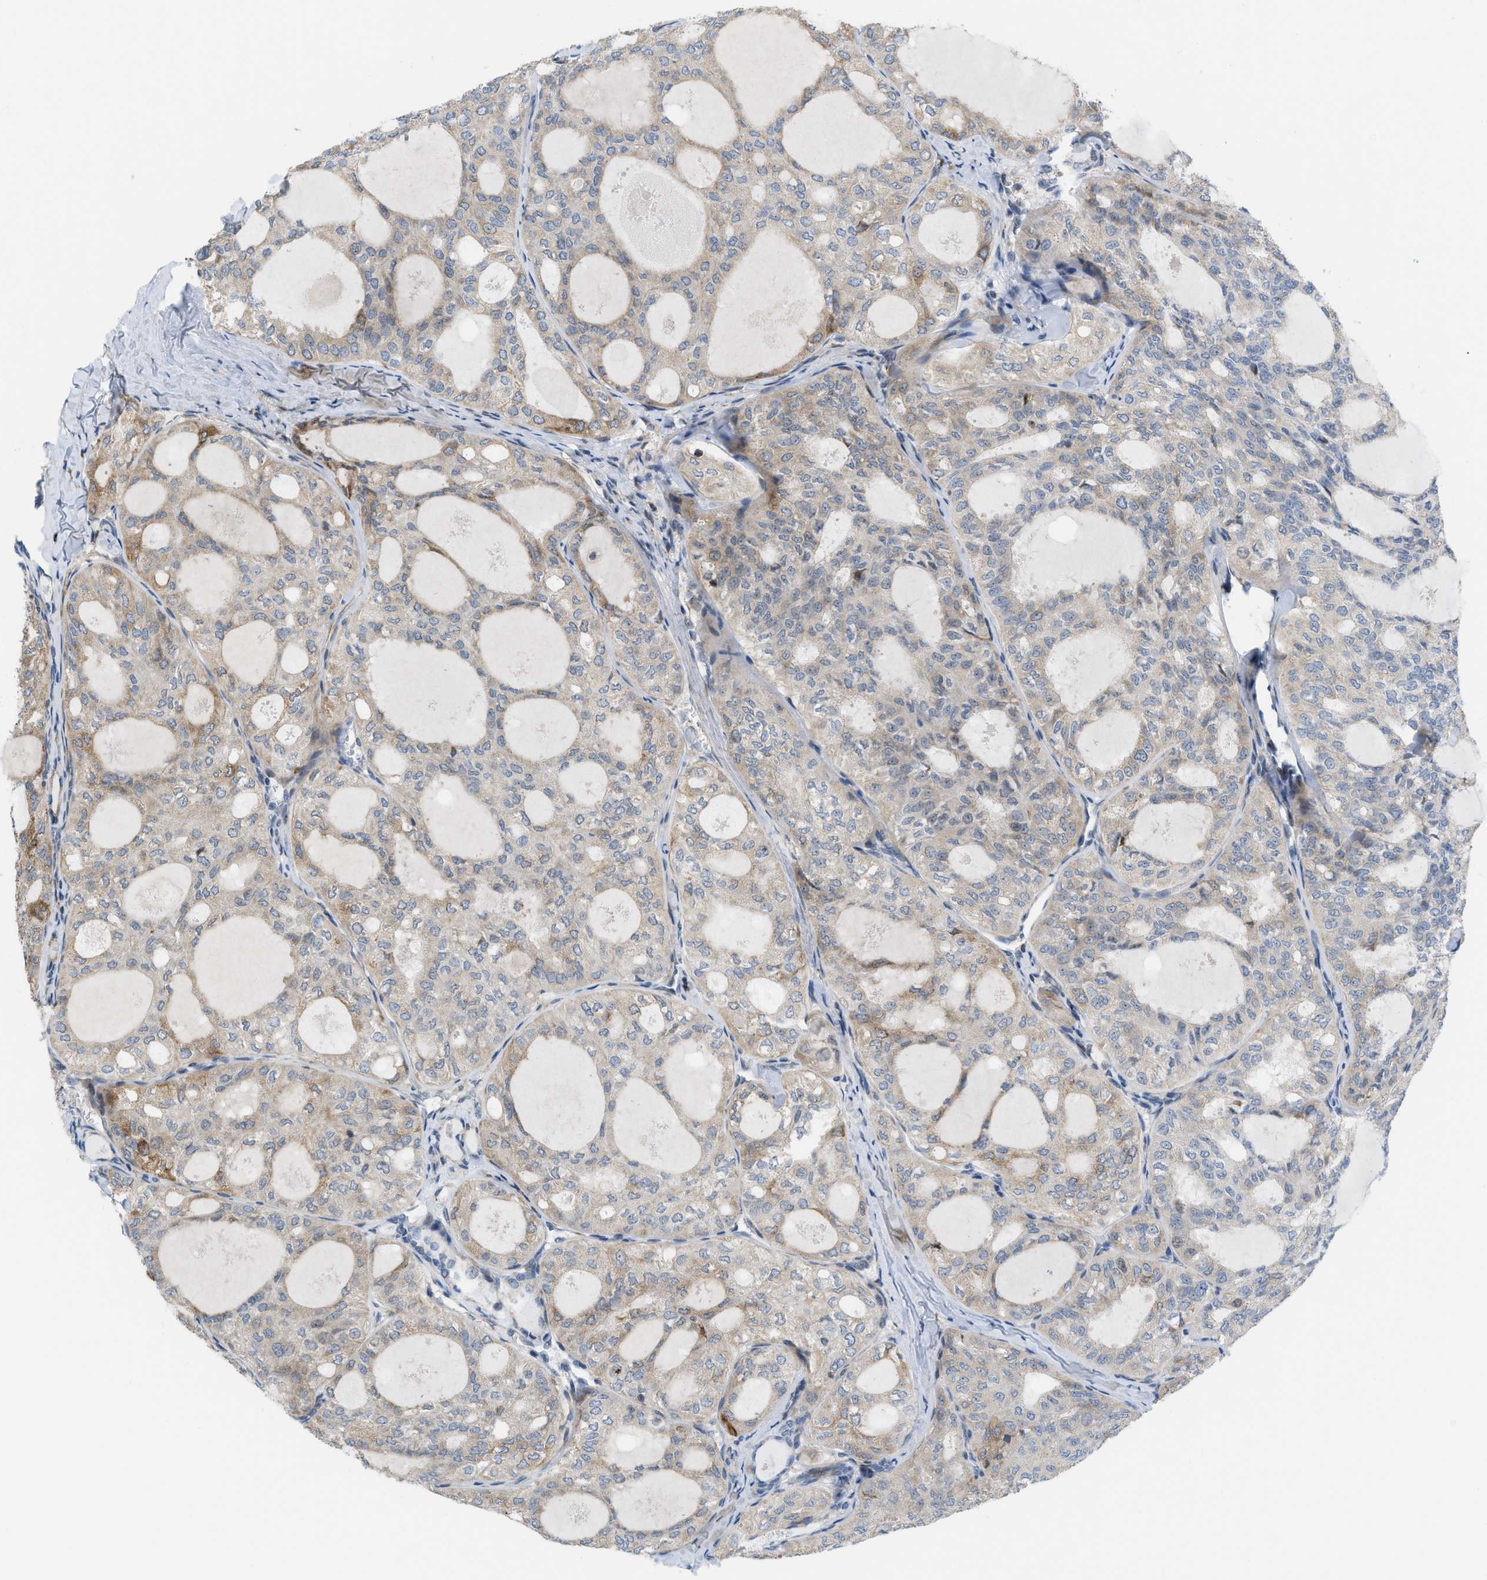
{"staining": {"intensity": "weak", "quantity": ">75%", "location": "cytoplasmic/membranous"}, "tissue": "thyroid cancer", "cell_type": "Tumor cells", "image_type": "cancer", "snomed": [{"axis": "morphology", "description": "Follicular adenoma carcinoma, NOS"}, {"axis": "topography", "description": "Thyroid gland"}], "caption": "The histopathology image shows immunohistochemical staining of thyroid cancer. There is weak cytoplasmic/membranous staining is seen in about >75% of tumor cells.", "gene": "DIPK1A", "patient": {"sex": "male", "age": 75}}